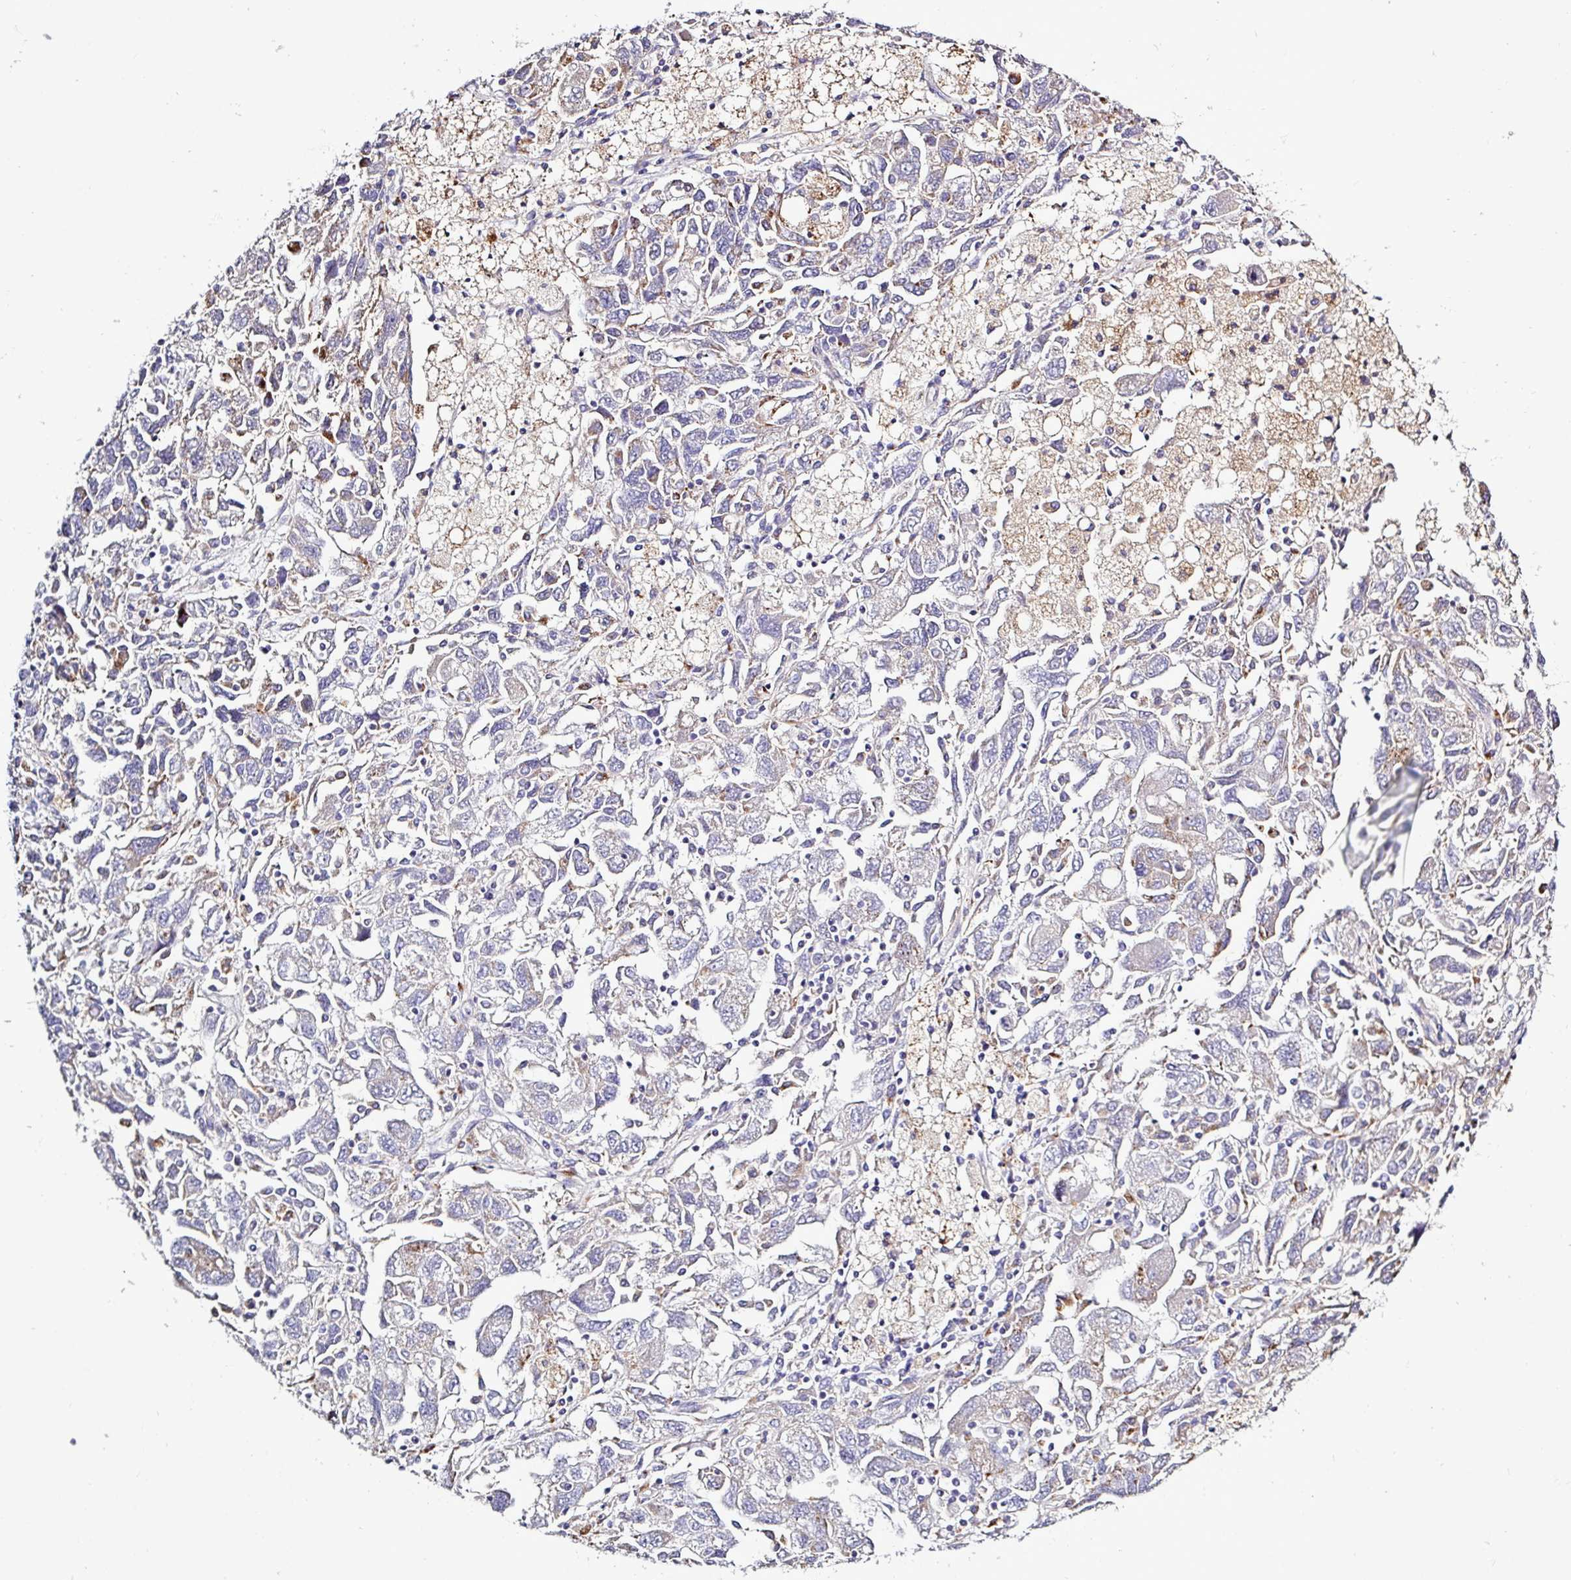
{"staining": {"intensity": "weak", "quantity": "25%-75%", "location": "cytoplasmic/membranous"}, "tissue": "ovarian cancer", "cell_type": "Tumor cells", "image_type": "cancer", "snomed": [{"axis": "morphology", "description": "Carcinoma, NOS"}, {"axis": "morphology", "description": "Cystadenocarcinoma, serous, NOS"}, {"axis": "topography", "description": "Ovary"}], "caption": "This micrograph displays immunohistochemistry staining of human ovarian cancer, with low weak cytoplasmic/membranous positivity in about 25%-75% of tumor cells.", "gene": "AMIGO2", "patient": {"sex": "female", "age": 69}}